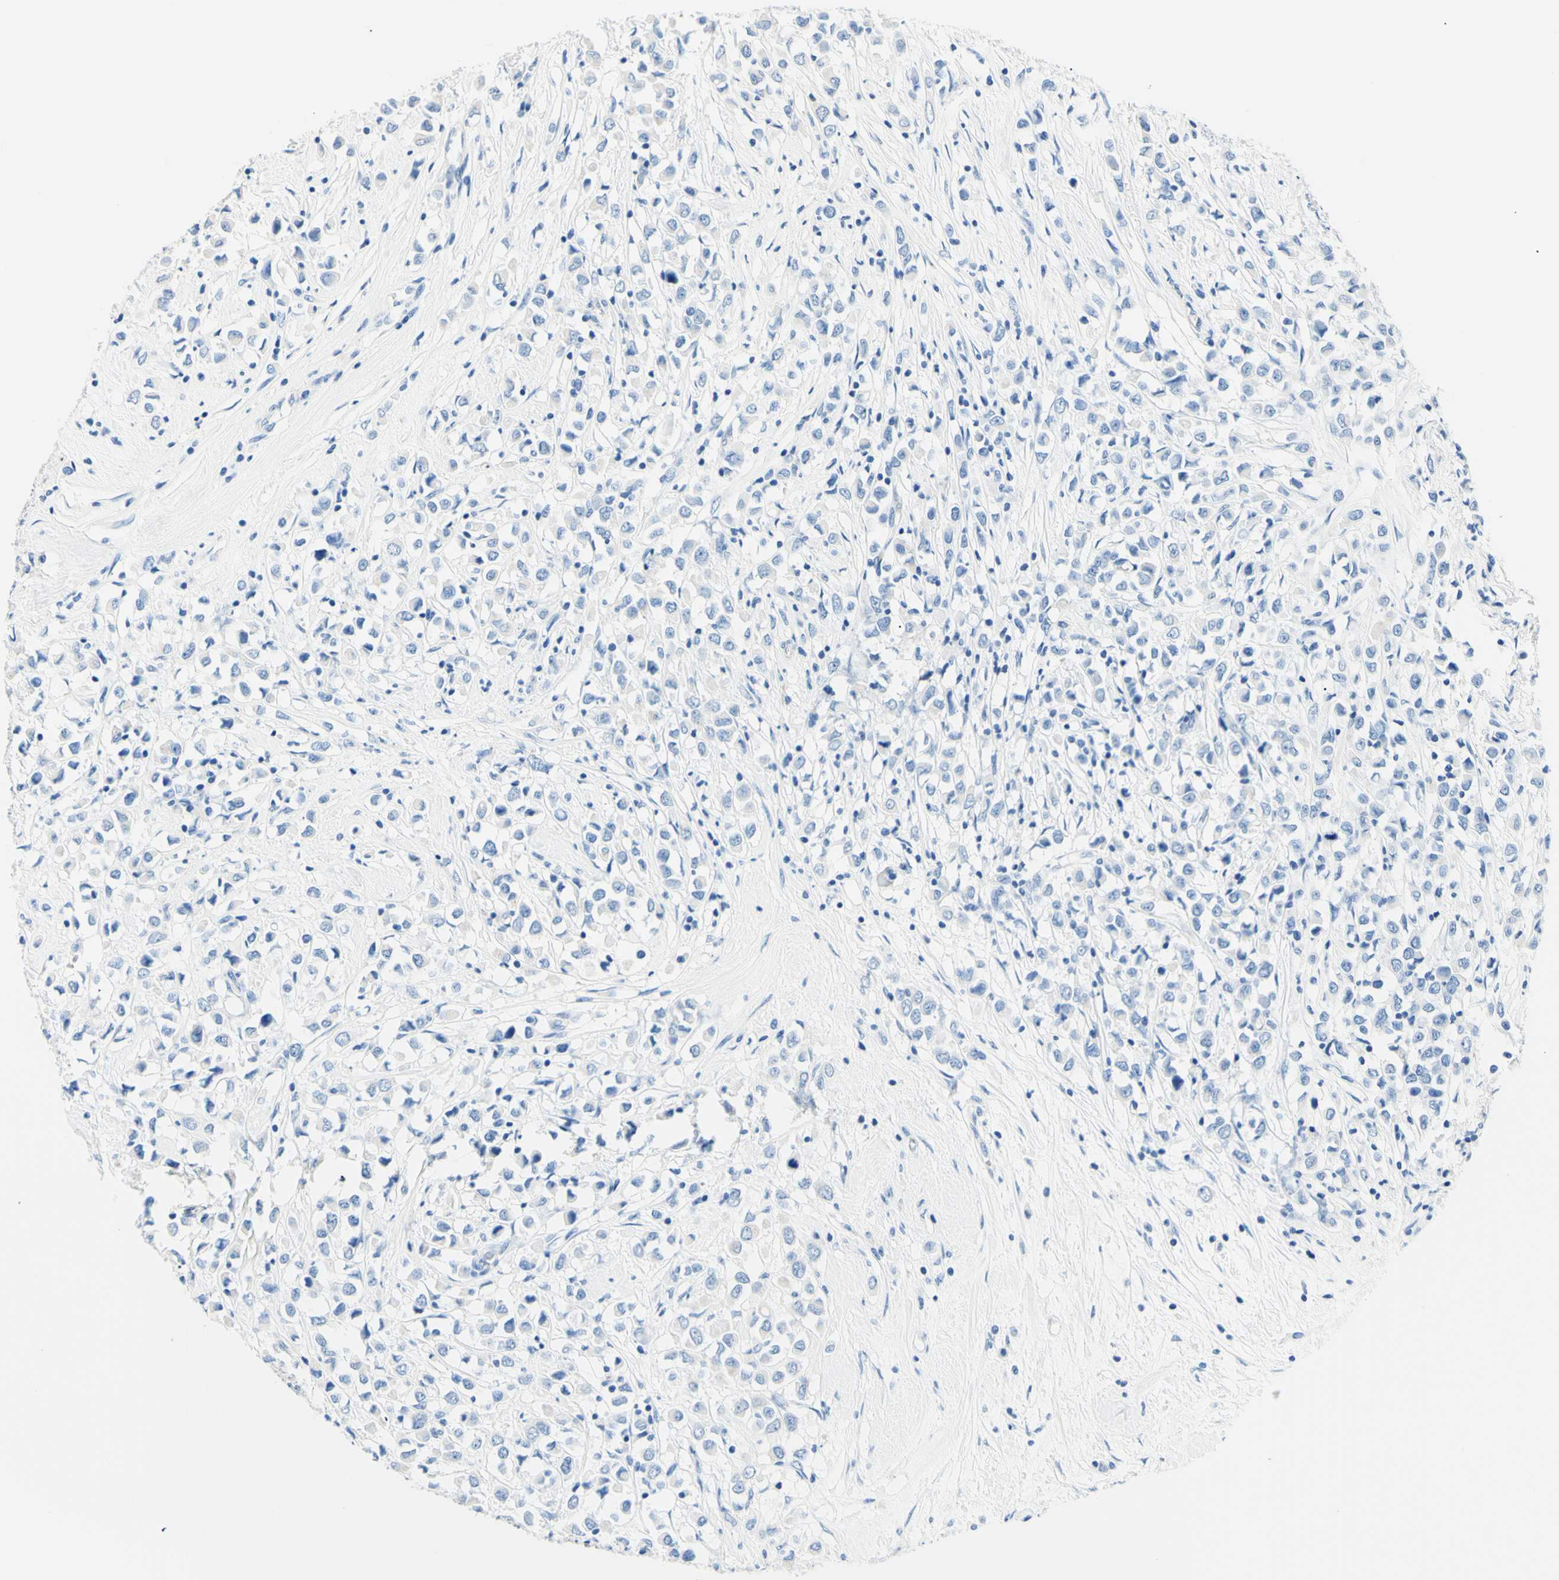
{"staining": {"intensity": "negative", "quantity": "none", "location": "none"}, "tissue": "breast cancer", "cell_type": "Tumor cells", "image_type": "cancer", "snomed": [{"axis": "morphology", "description": "Duct carcinoma"}, {"axis": "topography", "description": "Breast"}], "caption": "High power microscopy image of an immunohistochemistry micrograph of breast intraductal carcinoma, revealing no significant positivity in tumor cells.", "gene": "HPCA", "patient": {"sex": "female", "age": 61}}